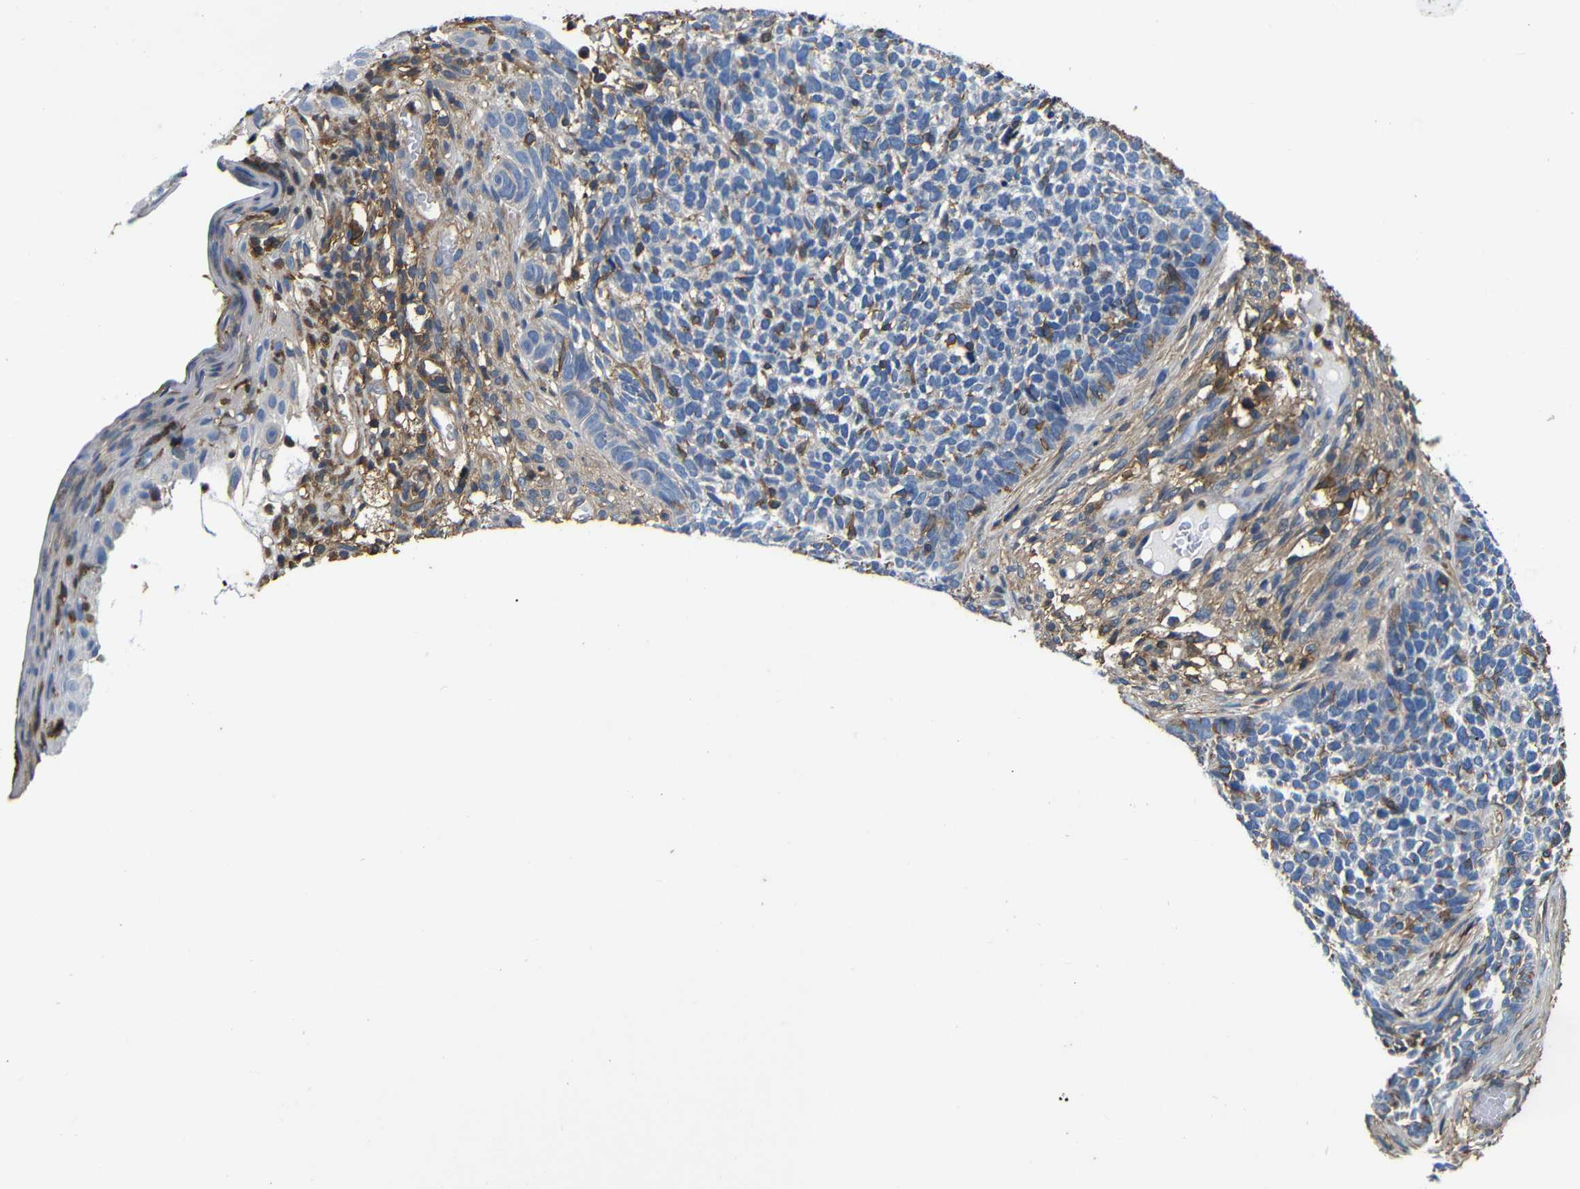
{"staining": {"intensity": "negative", "quantity": "none", "location": "none"}, "tissue": "skin cancer", "cell_type": "Tumor cells", "image_type": "cancer", "snomed": [{"axis": "morphology", "description": "Basal cell carcinoma"}, {"axis": "topography", "description": "Skin"}], "caption": "There is no significant staining in tumor cells of basal cell carcinoma (skin). (Brightfield microscopy of DAB IHC at high magnification).", "gene": "PI4KA", "patient": {"sex": "female", "age": 84}}